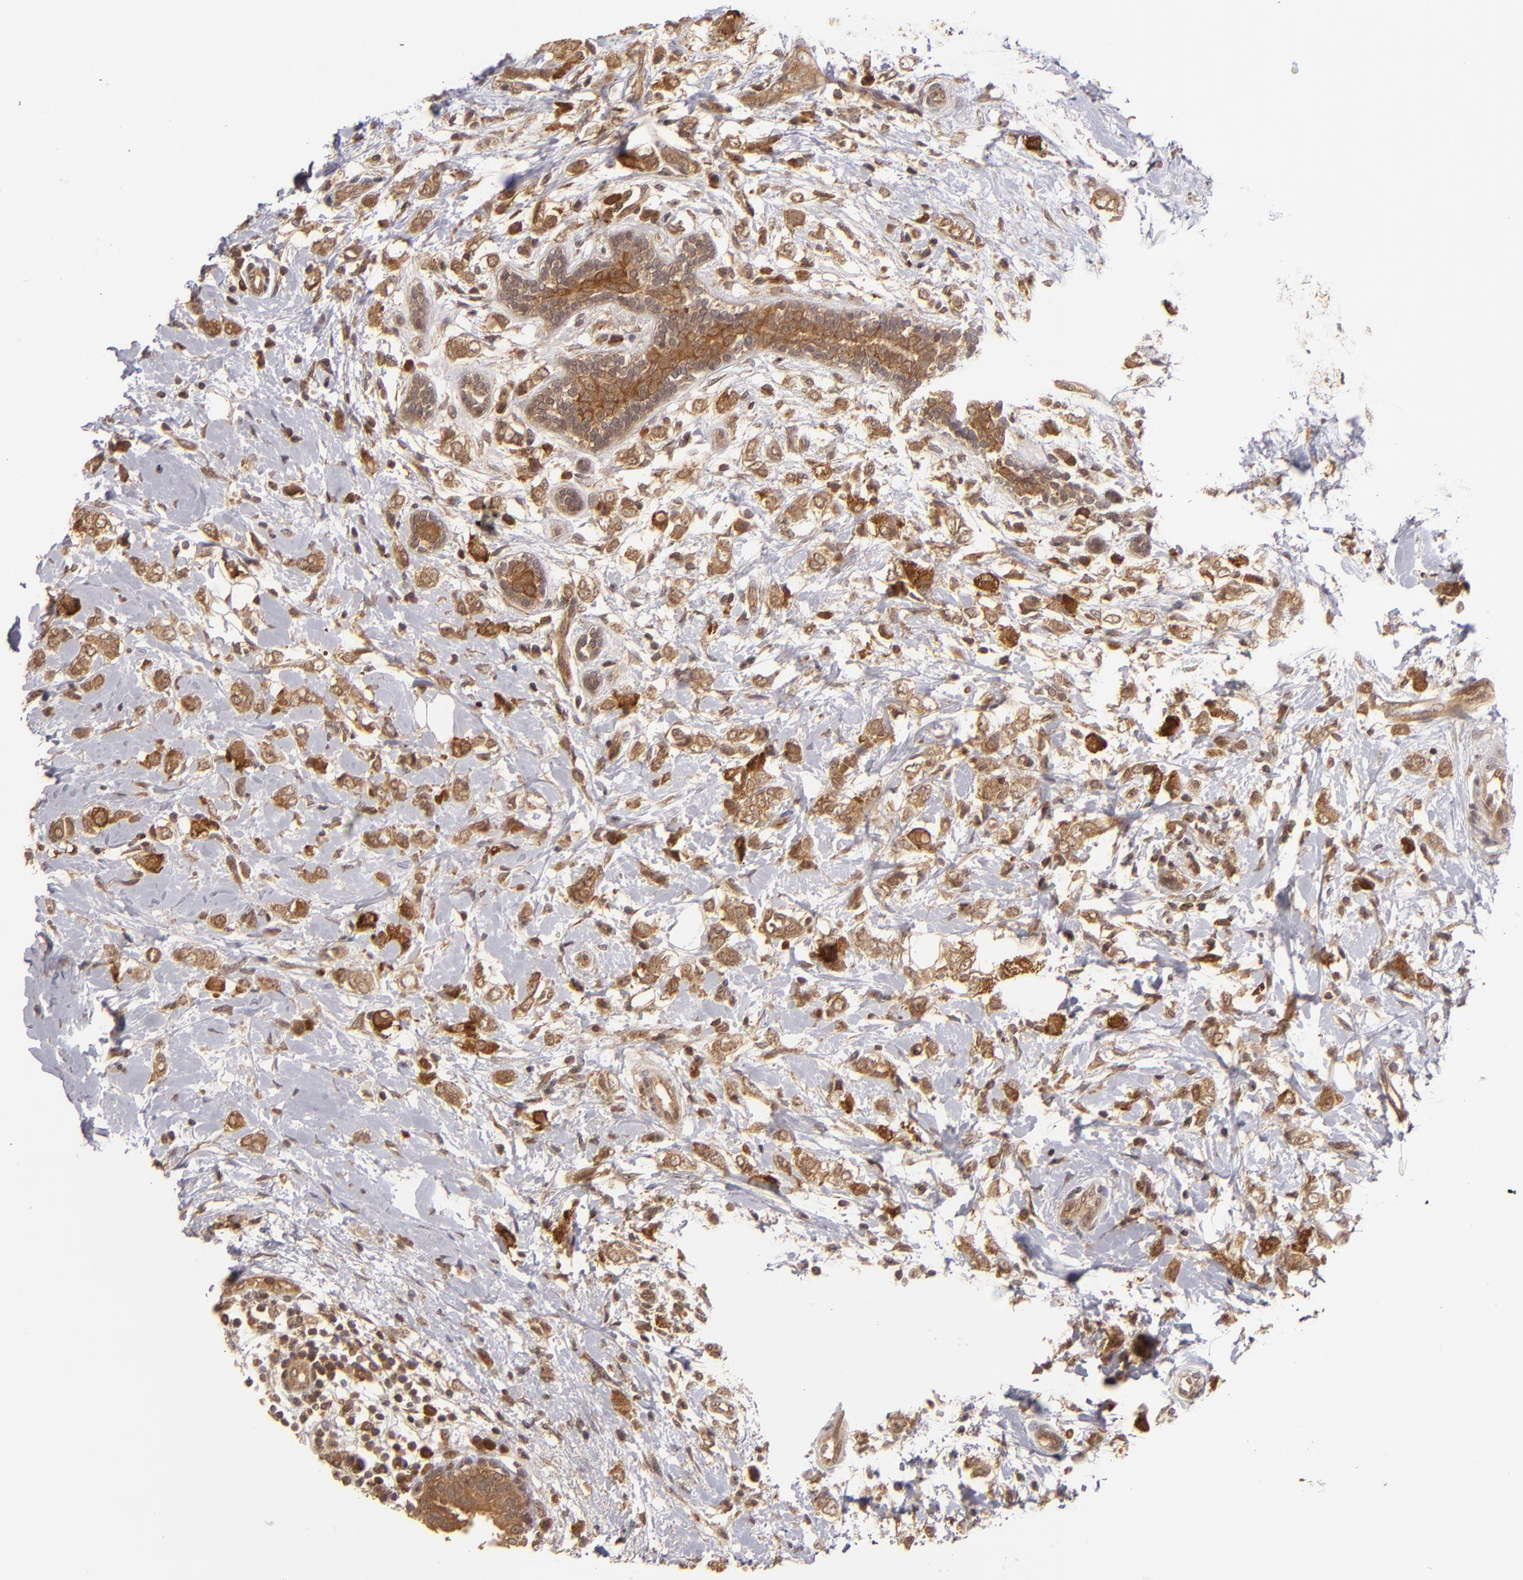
{"staining": {"intensity": "moderate", "quantity": ">75%", "location": "cytoplasmic/membranous"}, "tissue": "breast cancer", "cell_type": "Tumor cells", "image_type": "cancer", "snomed": [{"axis": "morphology", "description": "Normal tissue, NOS"}, {"axis": "morphology", "description": "Lobular carcinoma"}, {"axis": "topography", "description": "Breast"}], "caption": "Immunohistochemical staining of human lobular carcinoma (breast) displays medium levels of moderate cytoplasmic/membranous protein positivity in approximately >75% of tumor cells. The protein of interest is stained brown, and the nuclei are stained in blue (DAB IHC with brightfield microscopy, high magnification).", "gene": "MAPK3", "patient": {"sex": "female", "age": 47}}